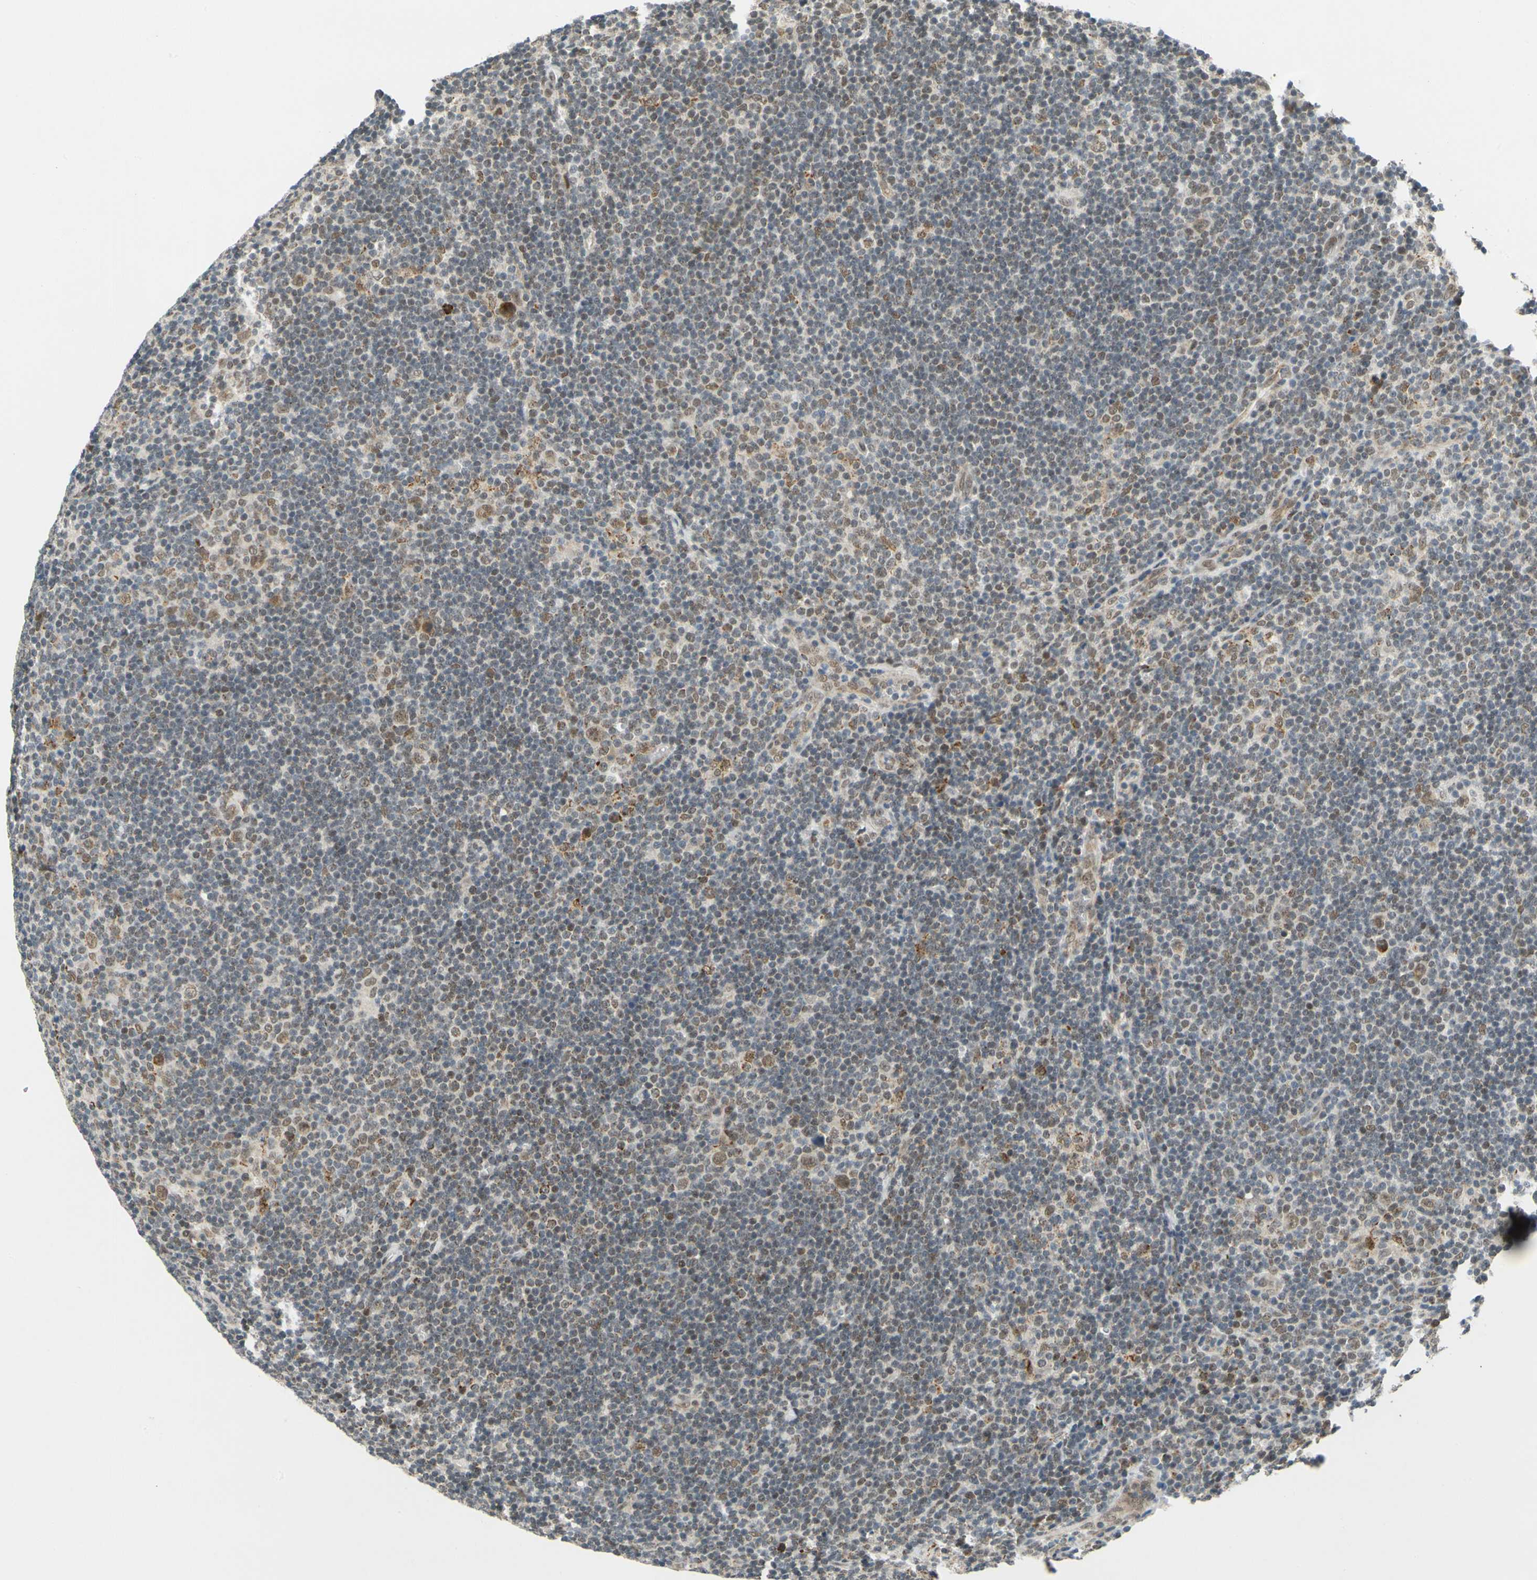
{"staining": {"intensity": "moderate", "quantity": ">75%", "location": "cytoplasmic/membranous"}, "tissue": "lymphoma", "cell_type": "Tumor cells", "image_type": "cancer", "snomed": [{"axis": "morphology", "description": "Hodgkin's disease, NOS"}, {"axis": "topography", "description": "Lymph node"}], "caption": "Tumor cells demonstrate moderate cytoplasmic/membranous staining in approximately >75% of cells in Hodgkin's disease.", "gene": "POGZ", "patient": {"sex": "female", "age": 57}}